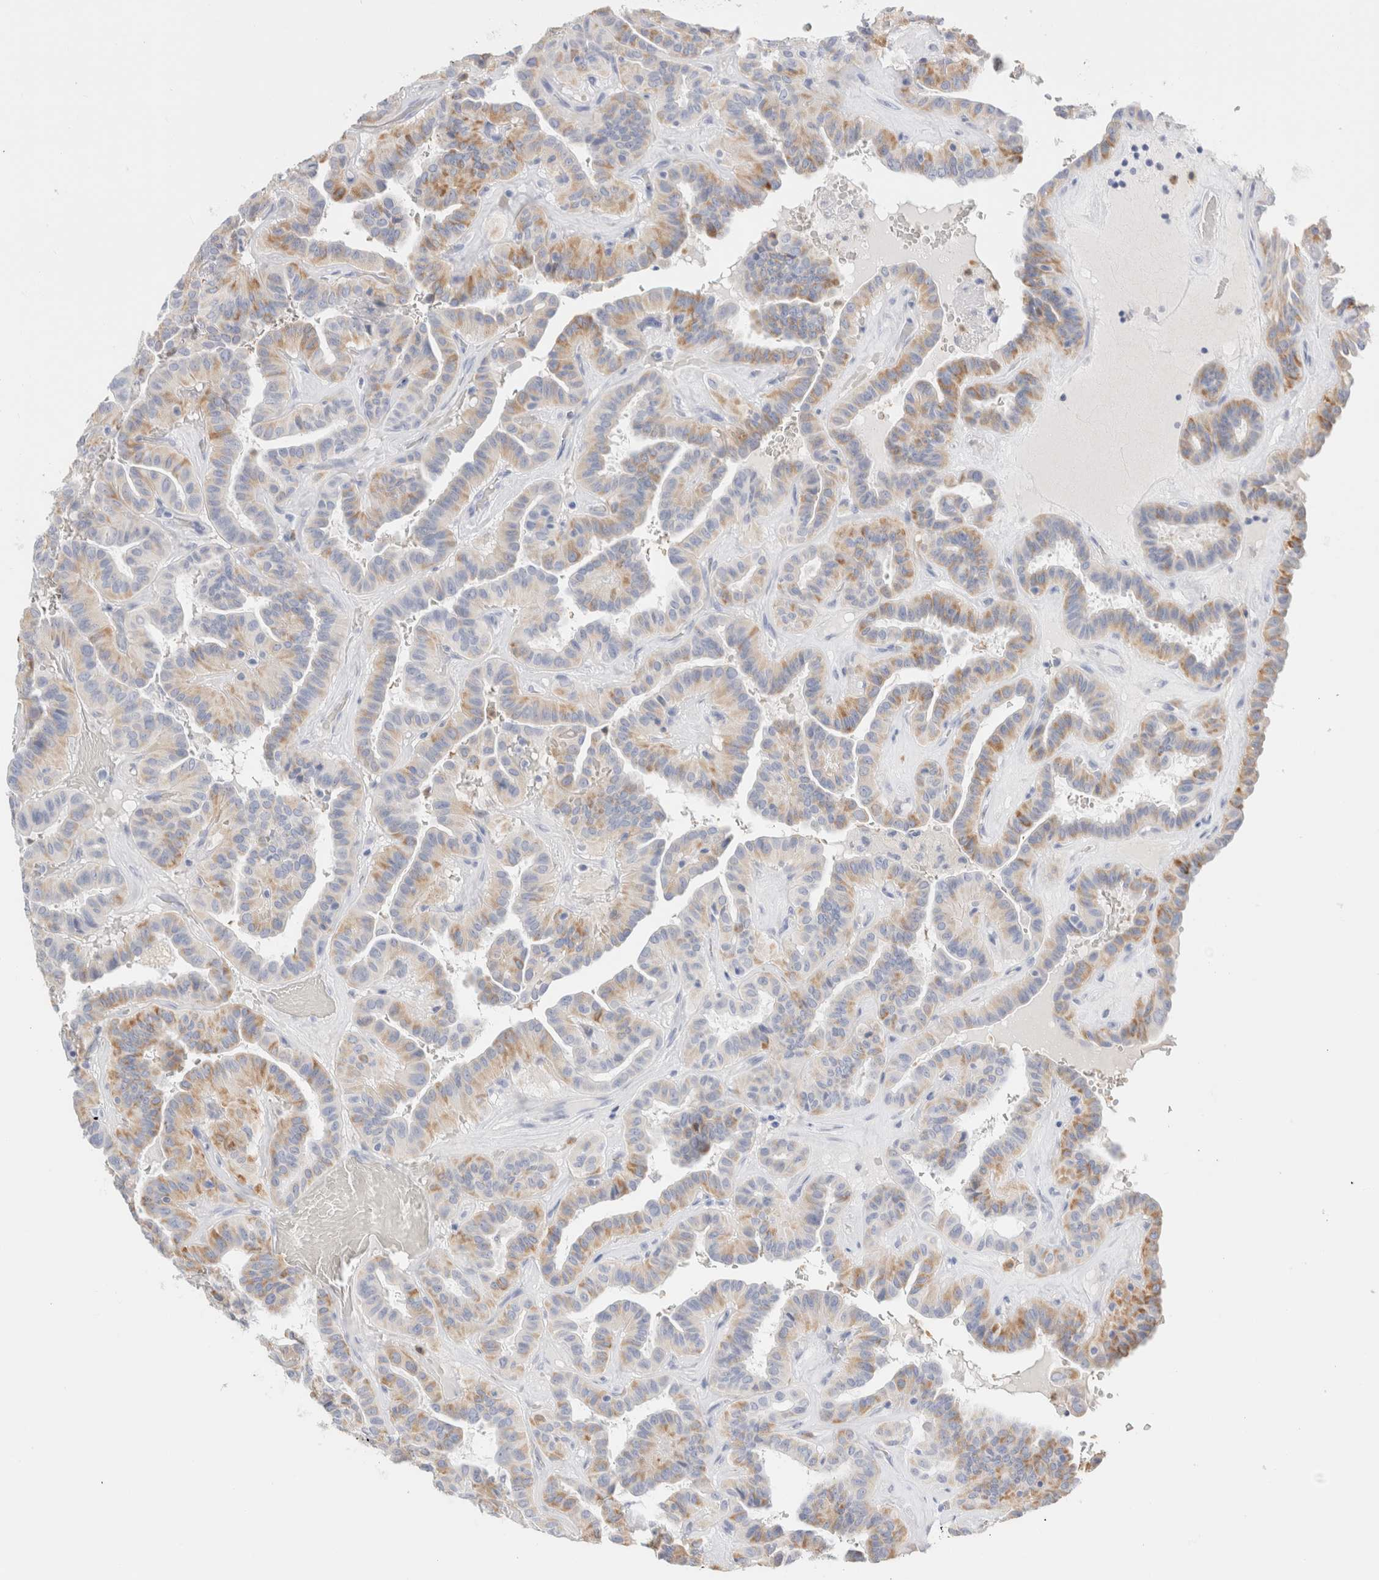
{"staining": {"intensity": "moderate", "quantity": ">75%", "location": "cytoplasmic/membranous"}, "tissue": "thyroid cancer", "cell_type": "Tumor cells", "image_type": "cancer", "snomed": [{"axis": "morphology", "description": "Papillary adenocarcinoma, NOS"}, {"axis": "topography", "description": "Thyroid gland"}], "caption": "Thyroid papillary adenocarcinoma stained with DAB (3,3'-diaminobenzidine) immunohistochemistry shows medium levels of moderate cytoplasmic/membranous expression in approximately >75% of tumor cells.", "gene": "ARG1", "patient": {"sex": "male", "age": 77}}